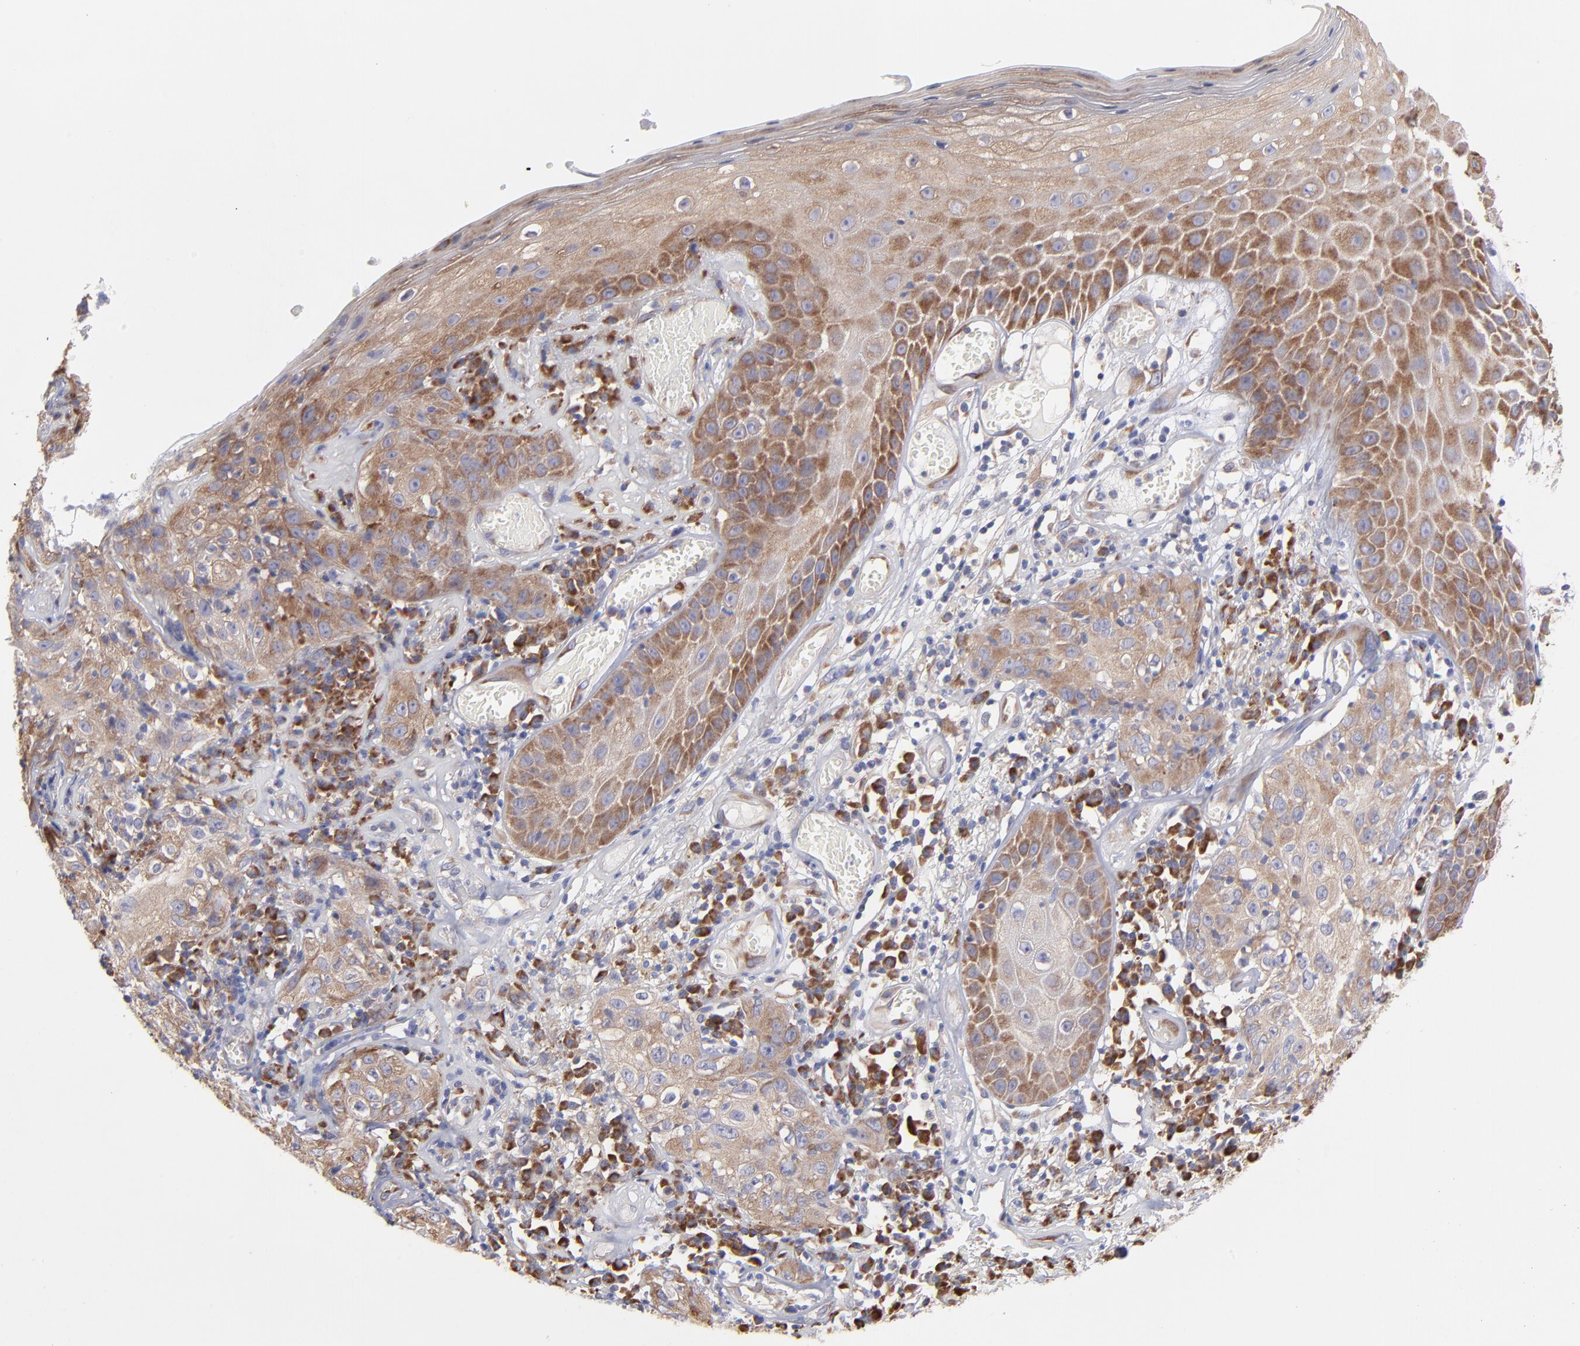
{"staining": {"intensity": "weak", "quantity": ">75%", "location": "cytoplasmic/membranous"}, "tissue": "skin cancer", "cell_type": "Tumor cells", "image_type": "cancer", "snomed": [{"axis": "morphology", "description": "Squamous cell carcinoma, NOS"}, {"axis": "topography", "description": "Skin"}], "caption": "Skin cancer (squamous cell carcinoma) stained for a protein (brown) exhibits weak cytoplasmic/membranous positive expression in approximately >75% of tumor cells.", "gene": "RPLP0", "patient": {"sex": "male", "age": 65}}